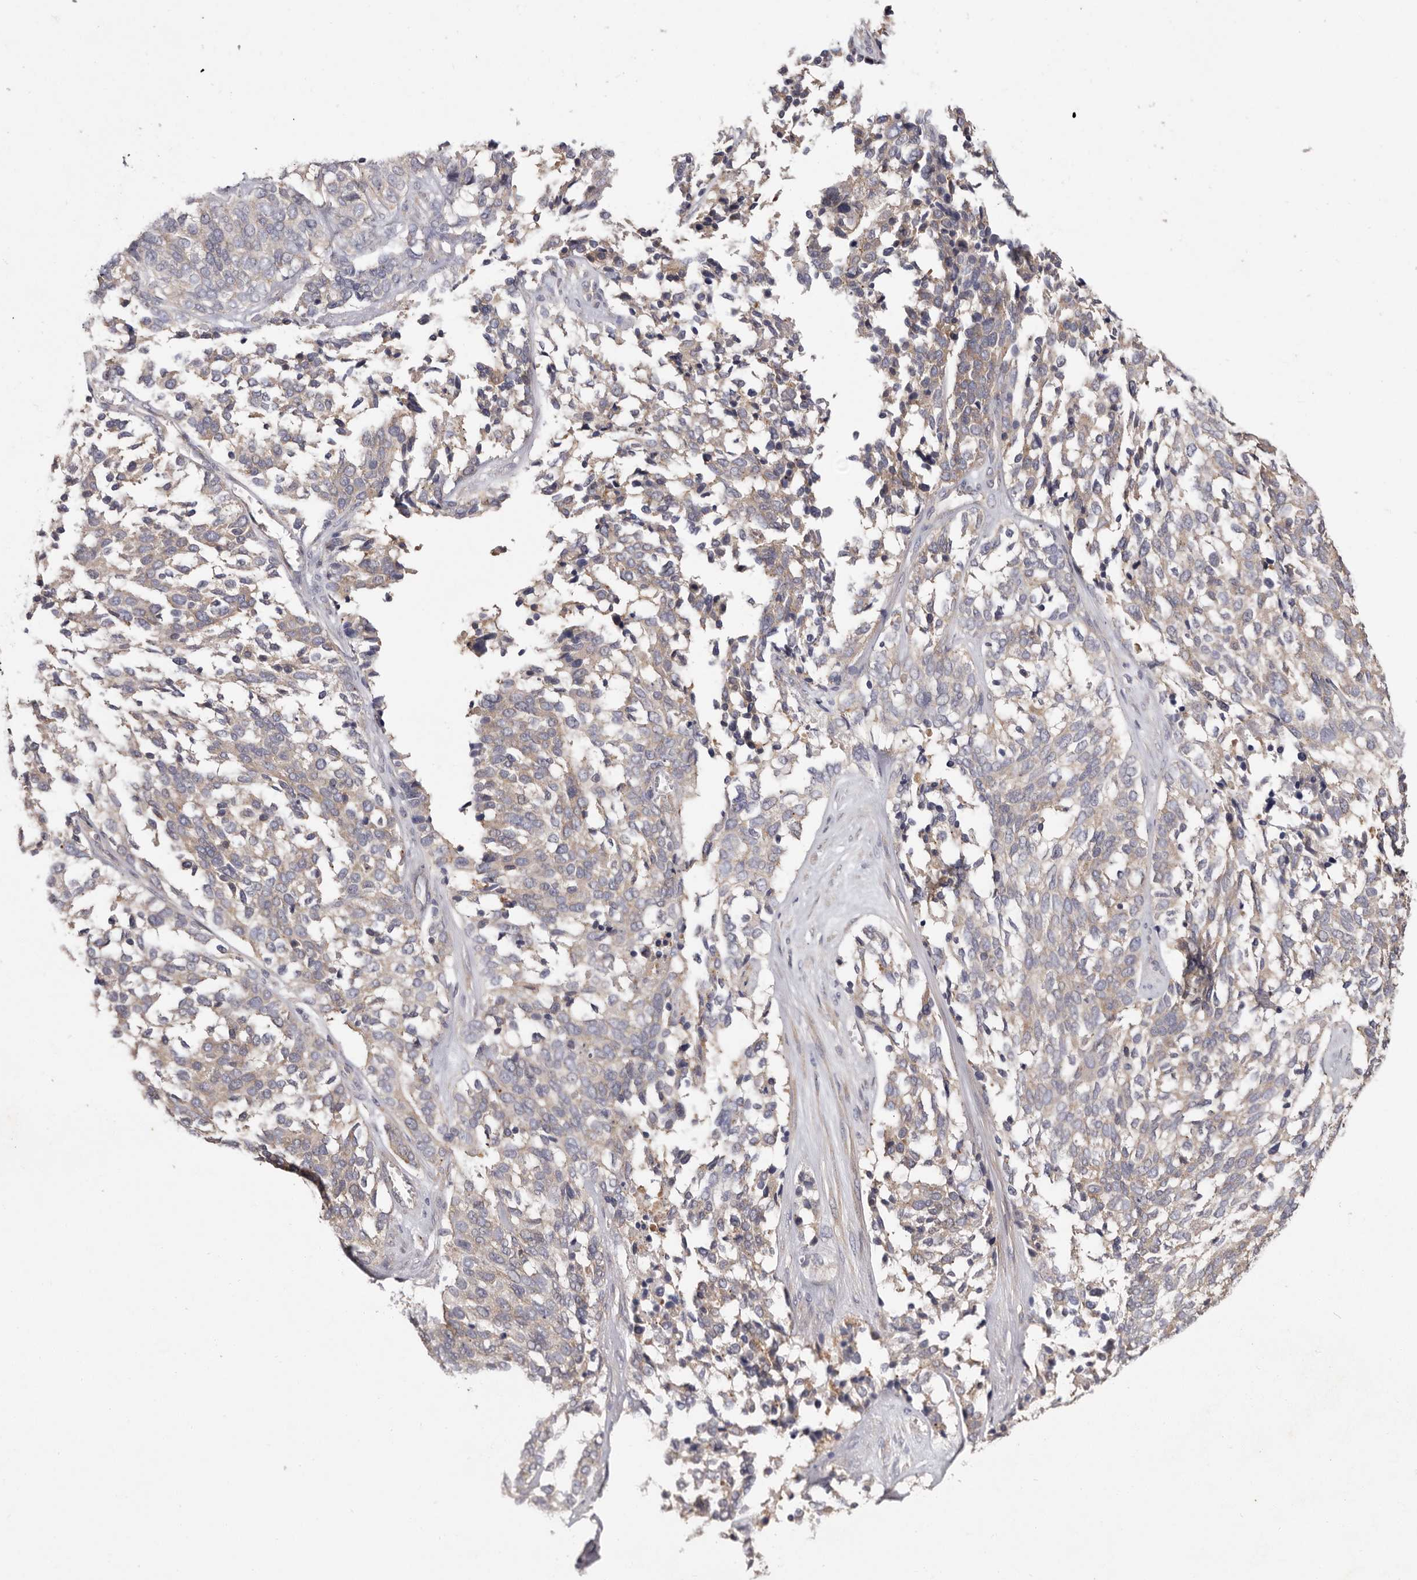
{"staining": {"intensity": "weak", "quantity": ">75%", "location": "cytoplasmic/membranous"}, "tissue": "ovarian cancer", "cell_type": "Tumor cells", "image_type": "cancer", "snomed": [{"axis": "morphology", "description": "Cystadenocarcinoma, serous, NOS"}, {"axis": "topography", "description": "Ovary"}], "caption": "Tumor cells exhibit low levels of weak cytoplasmic/membranous expression in about >75% of cells in ovarian serous cystadenocarcinoma.", "gene": "FAM167B", "patient": {"sex": "female", "age": 44}}